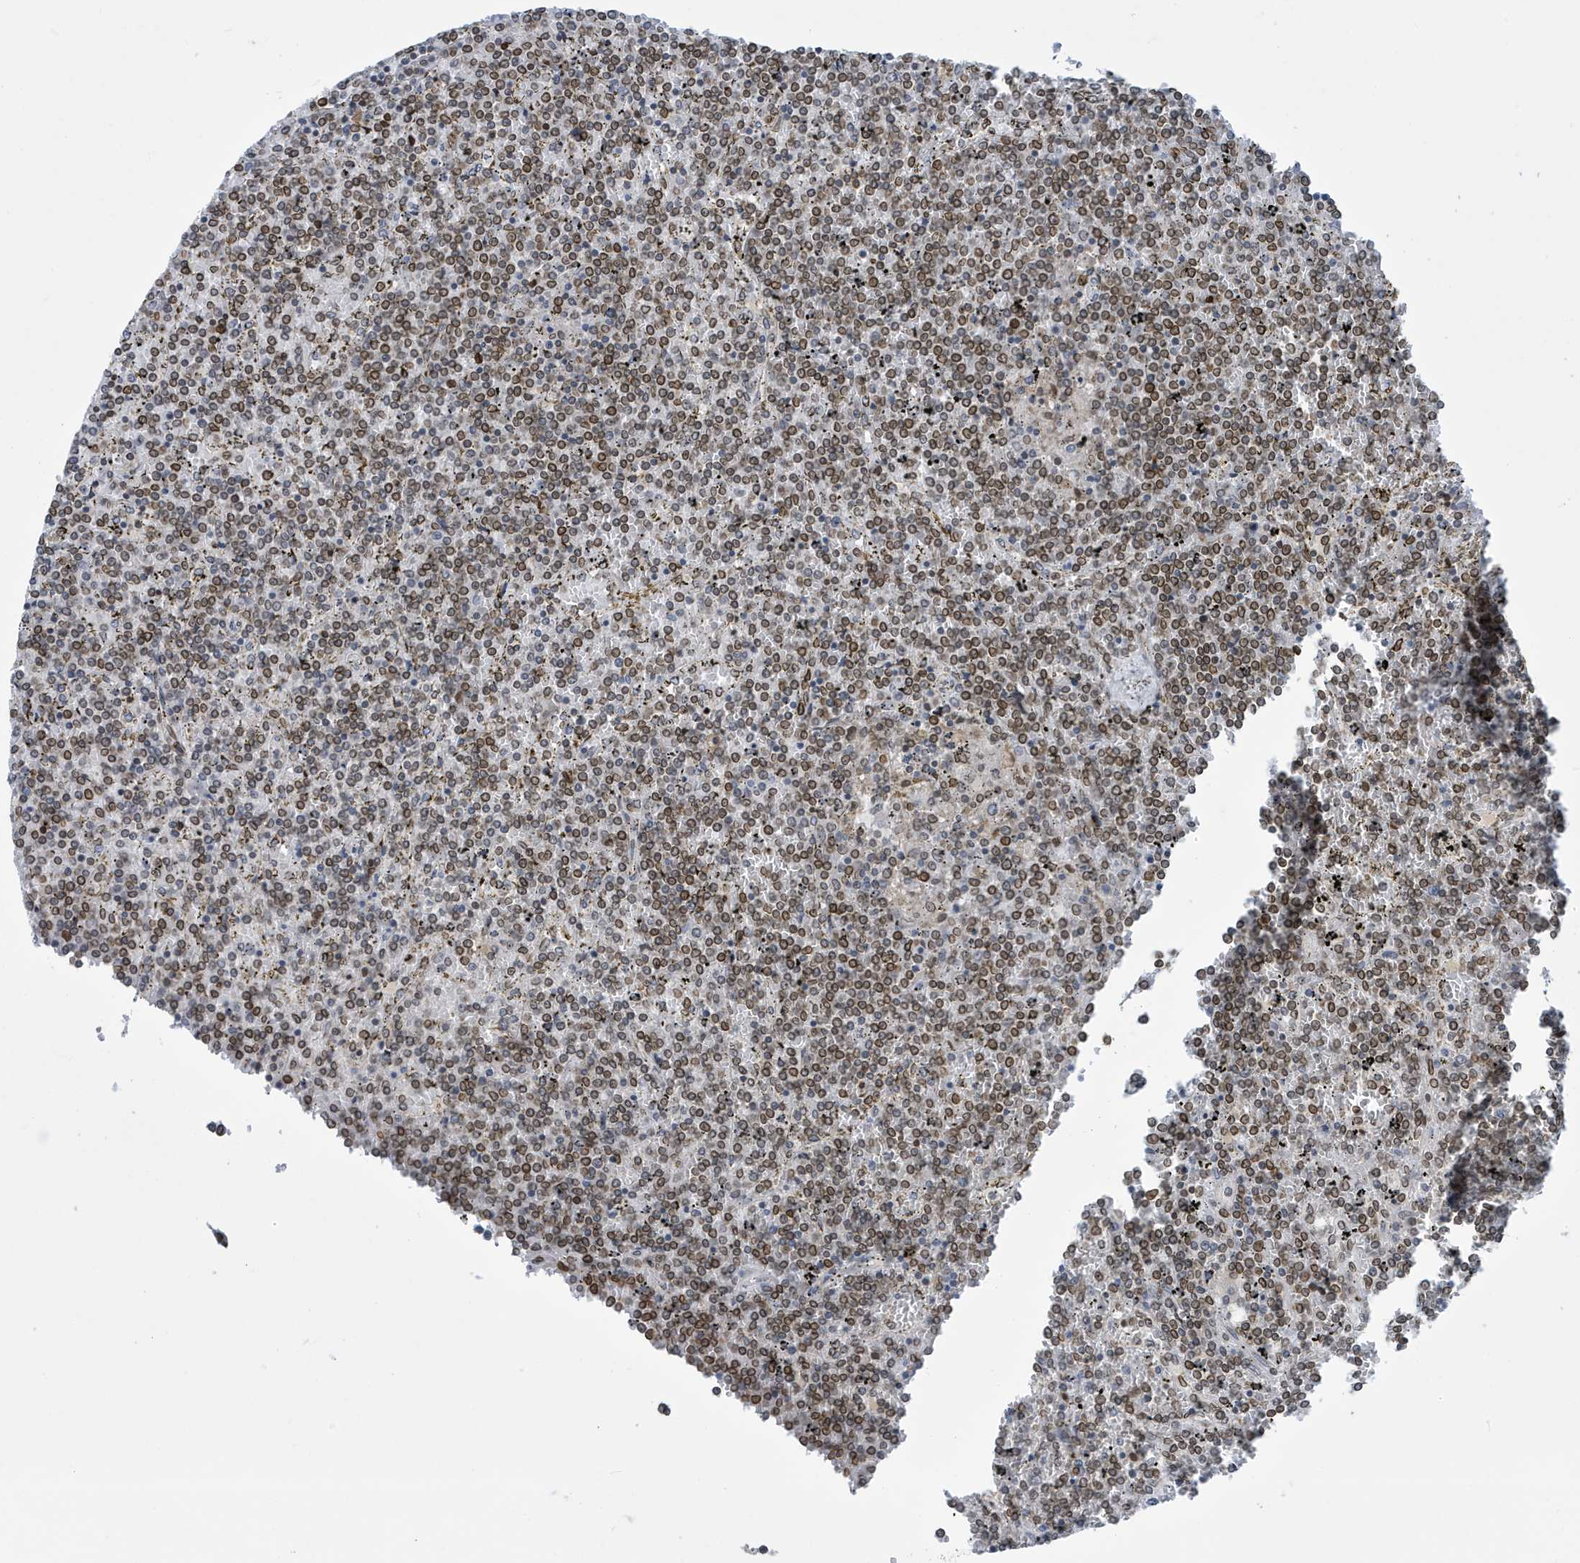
{"staining": {"intensity": "strong", "quantity": ">75%", "location": "nuclear"}, "tissue": "lymphoma", "cell_type": "Tumor cells", "image_type": "cancer", "snomed": [{"axis": "morphology", "description": "Malignant lymphoma, non-Hodgkin's type, Low grade"}, {"axis": "topography", "description": "Spleen"}], "caption": "Protein expression by IHC exhibits strong nuclear staining in about >75% of tumor cells in lymphoma.", "gene": "PCYT1A", "patient": {"sex": "female", "age": 19}}